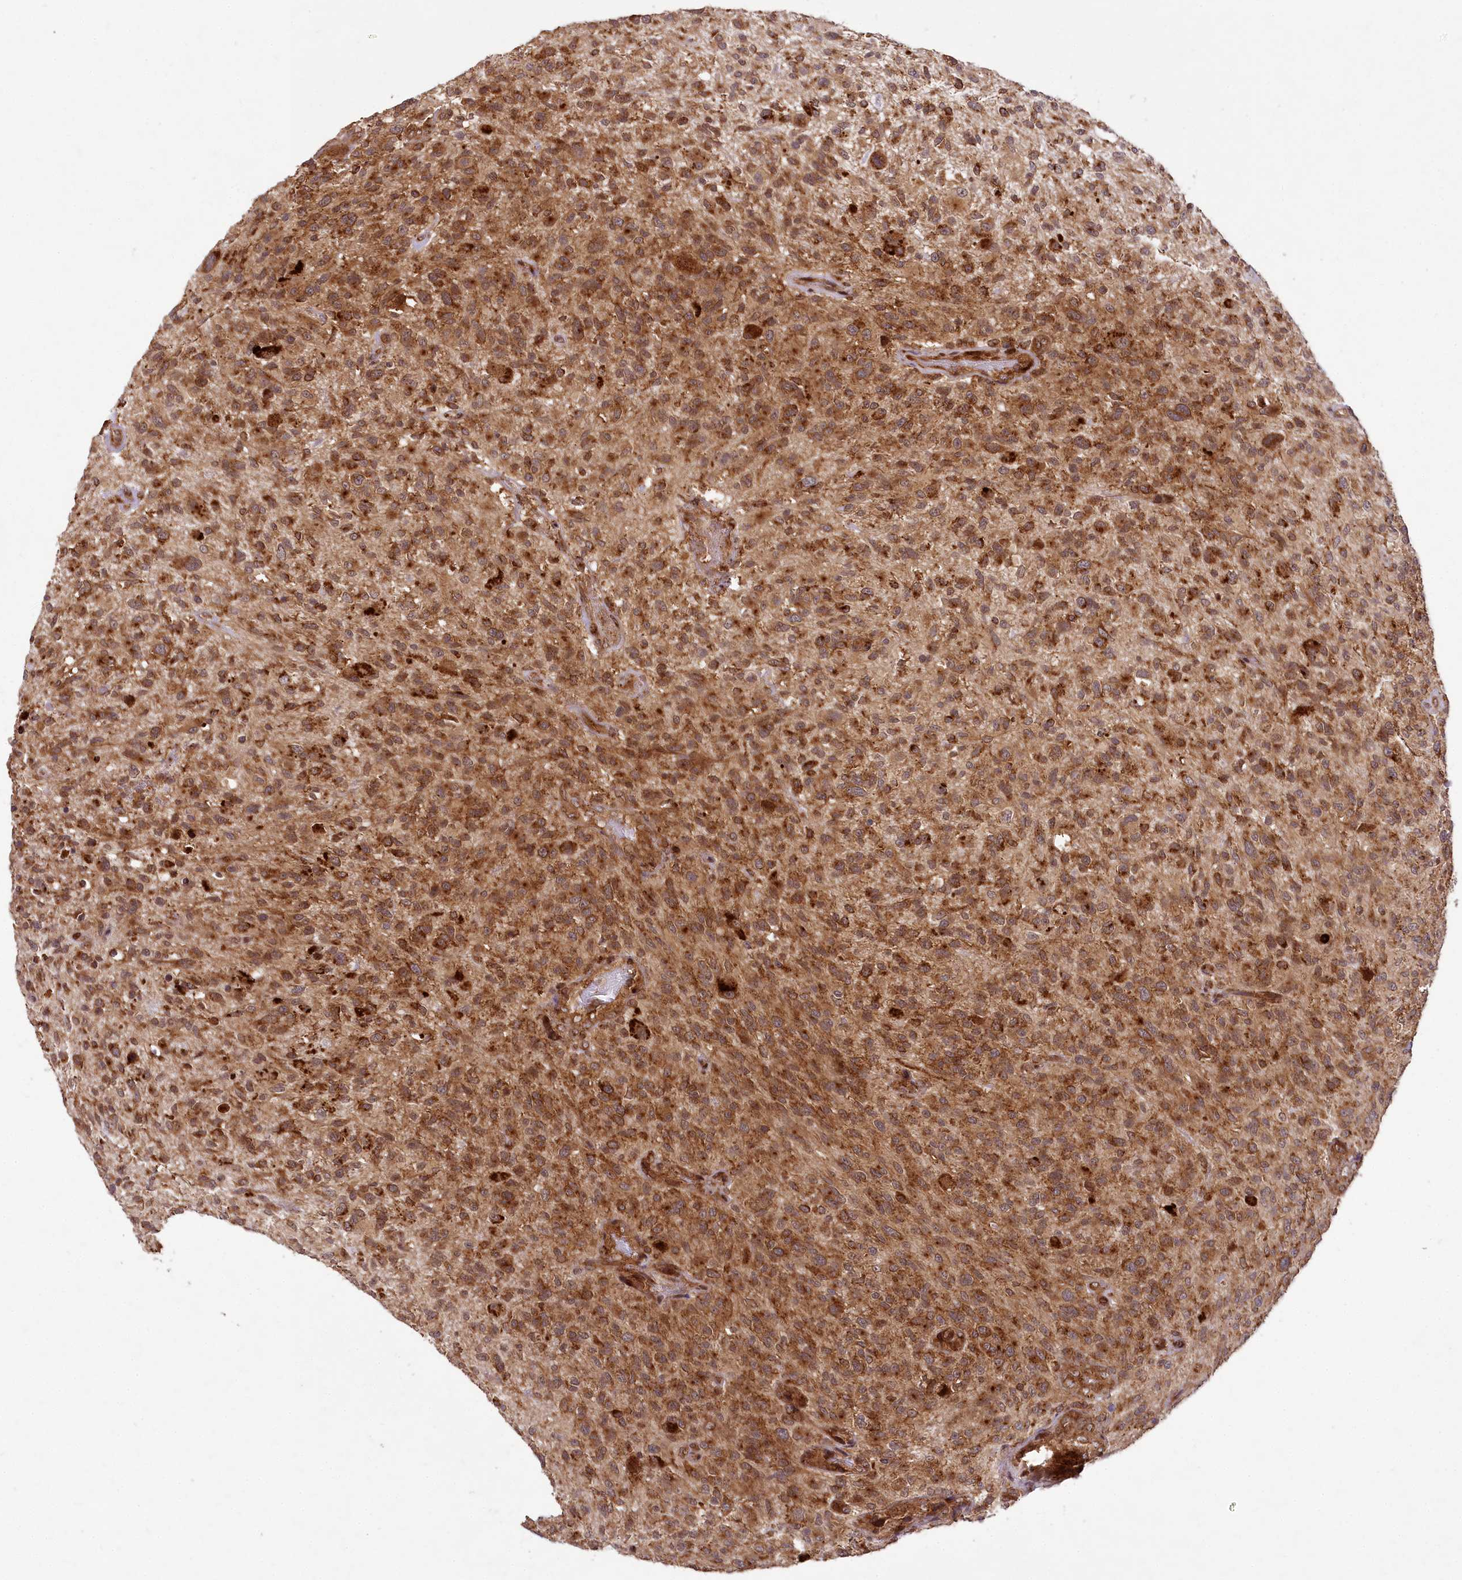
{"staining": {"intensity": "moderate", "quantity": ">75%", "location": "cytoplasmic/membranous"}, "tissue": "glioma", "cell_type": "Tumor cells", "image_type": "cancer", "snomed": [{"axis": "morphology", "description": "Glioma, malignant, High grade"}, {"axis": "topography", "description": "Brain"}], "caption": "Glioma stained for a protein demonstrates moderate cytoplasmic/membranous positivity in tumor cells.", "gene": "COPG1", "patient": {"sex": "male", "age": 47}}